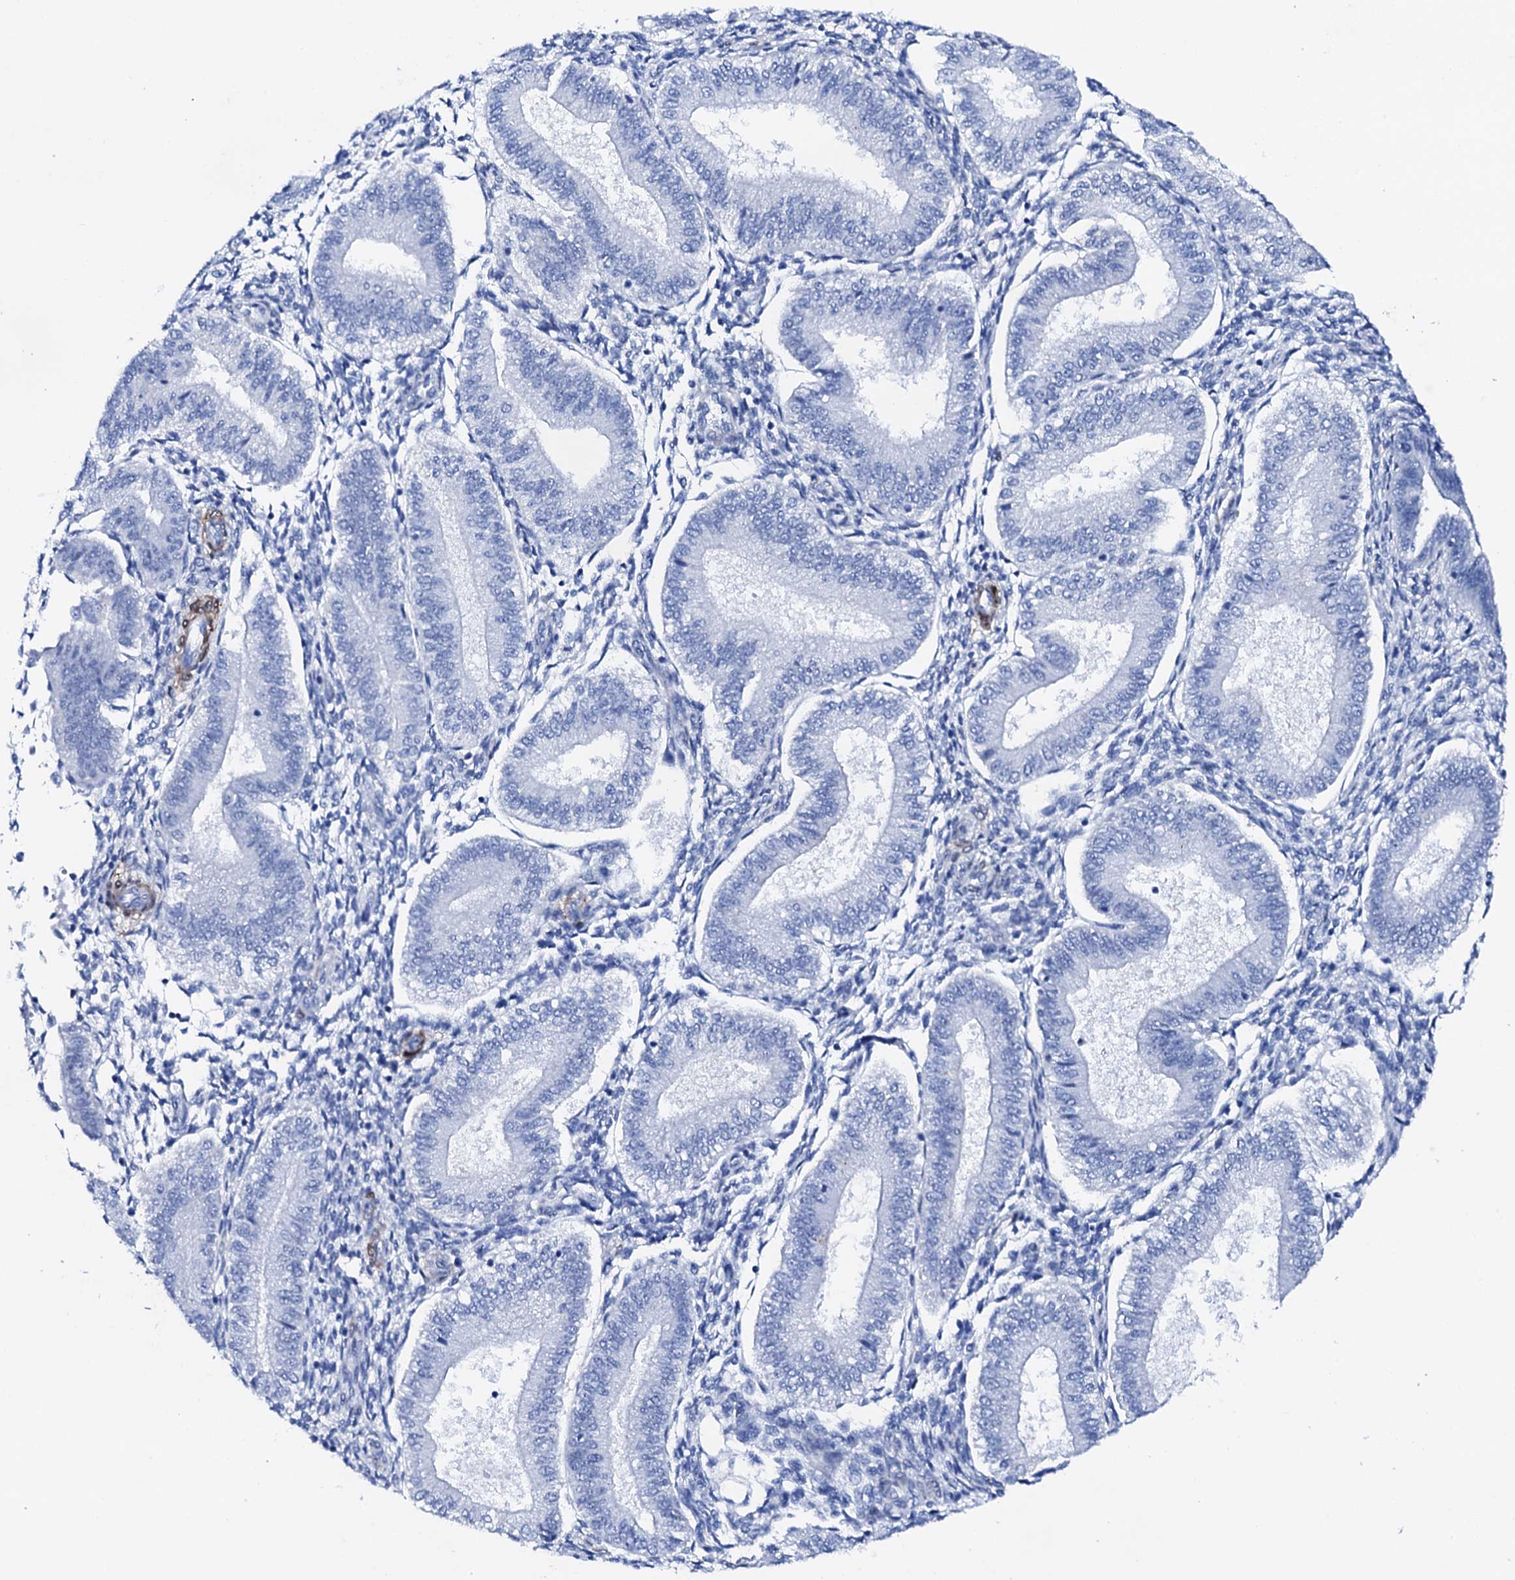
{"staining": {"intensity": "negative", "quantity": "none", "location": "none"}, "tissue": "endometrium", "cell_type": "Cells in endometrial stroma", "image_type": "normal", "snomed": [{"axis": "morphology", "description": "Normal tissue, NOS"}, {"axis": "topography", "description": "Endometrium"}], "caption": "This is an IHC photomicrograph of benign endometrium. There is no staining in cells in endometrial stroma.", "gene": "NRIP2", "patient": {"sex": "female", "age": 39}}